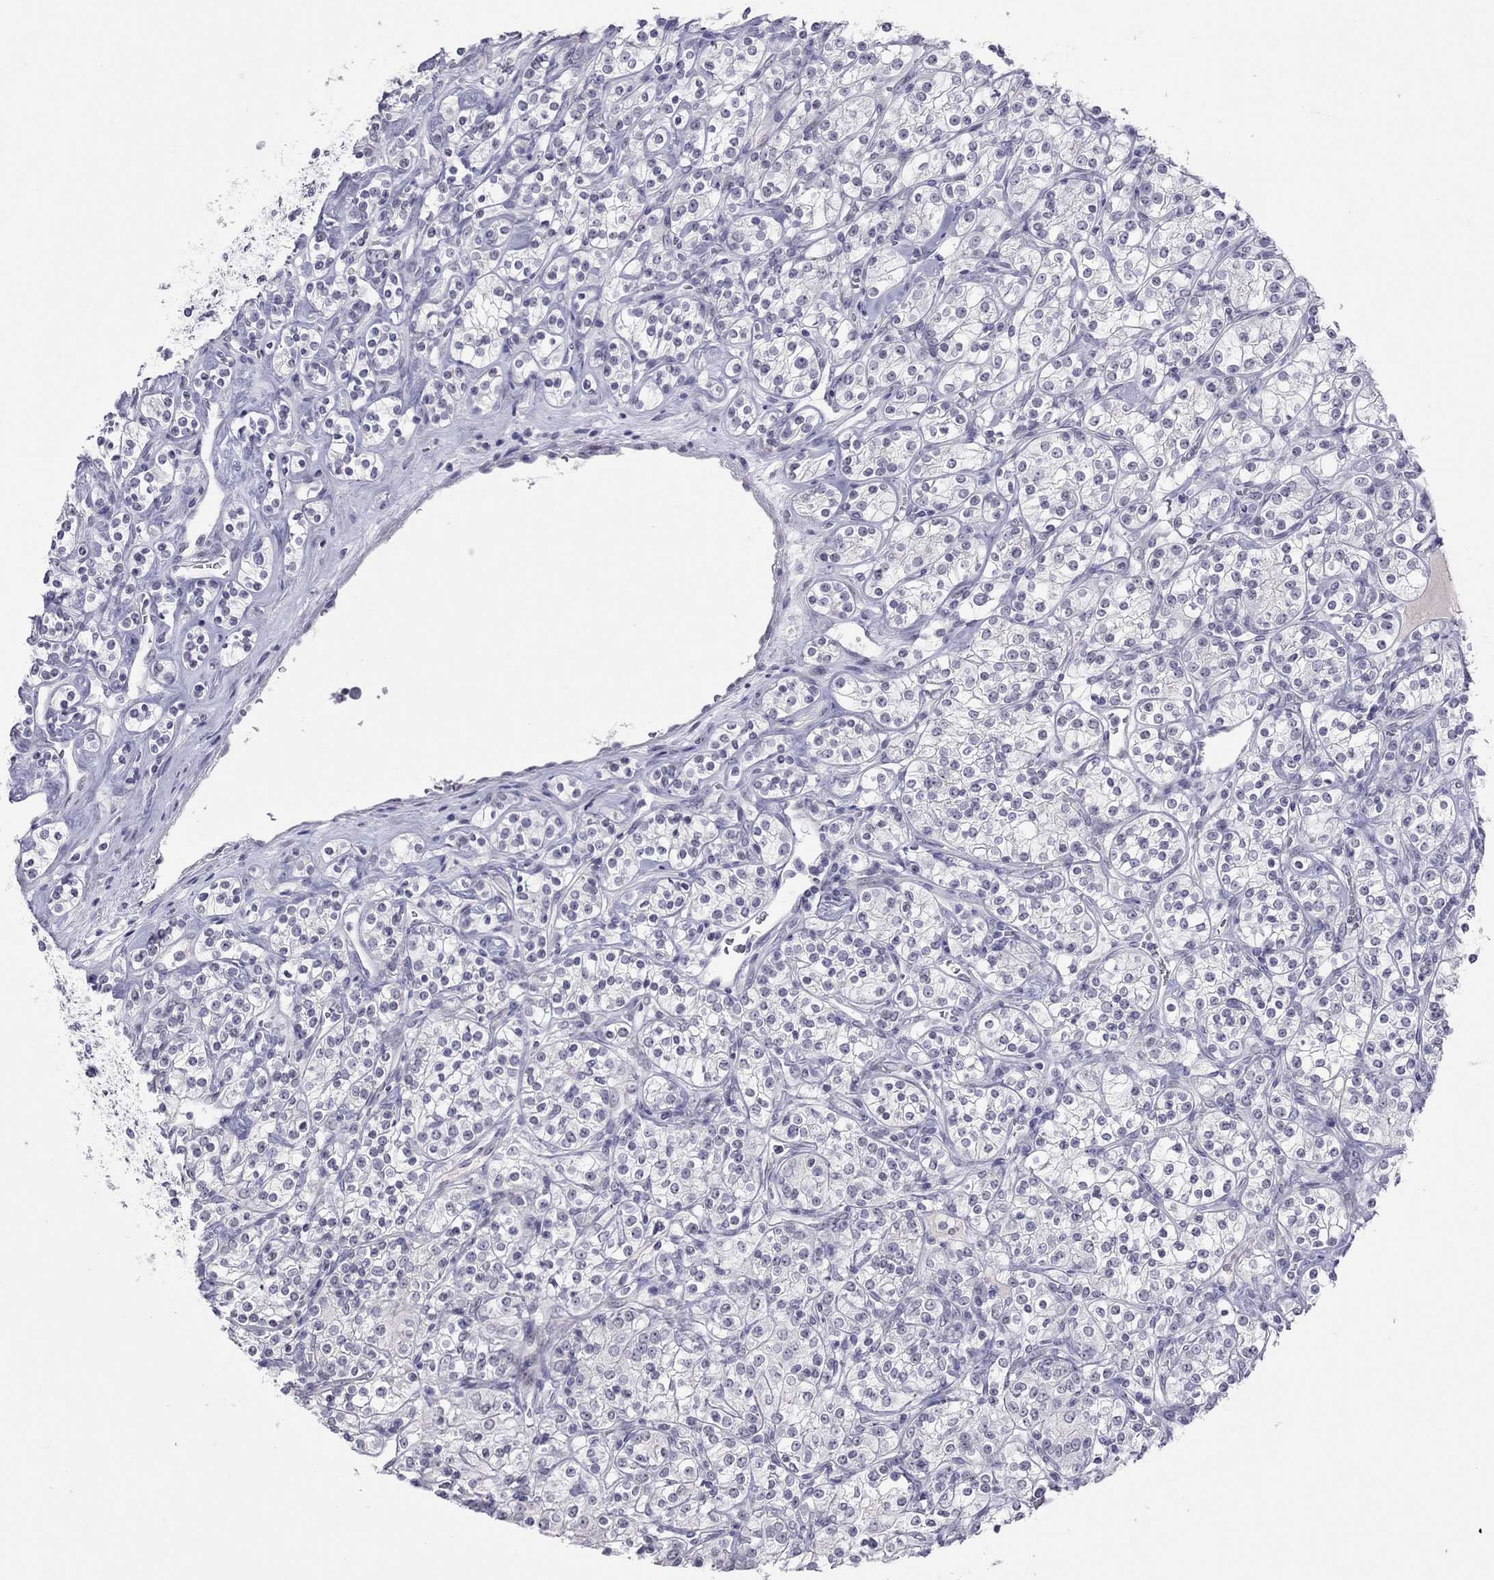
{"staining": {"intensity": "negative", "quantity": "none", "location": "none"}, "tissue": "renal cancer", "cell_type": "Tumor cells", "image_type": "cancer", "snomed": [{"axis": "morphology", "description": "Adenocarcinoma, NOS"}, {"axis": "topography", "description": "Kidney"}], "caption": "The micrograph reveals no significant positivity in tumor cells of adenocarcinoma (renal). Nuclei are stained in blue.", "gene": "JHY", "patient": {"sex": "male", "age": 77}}